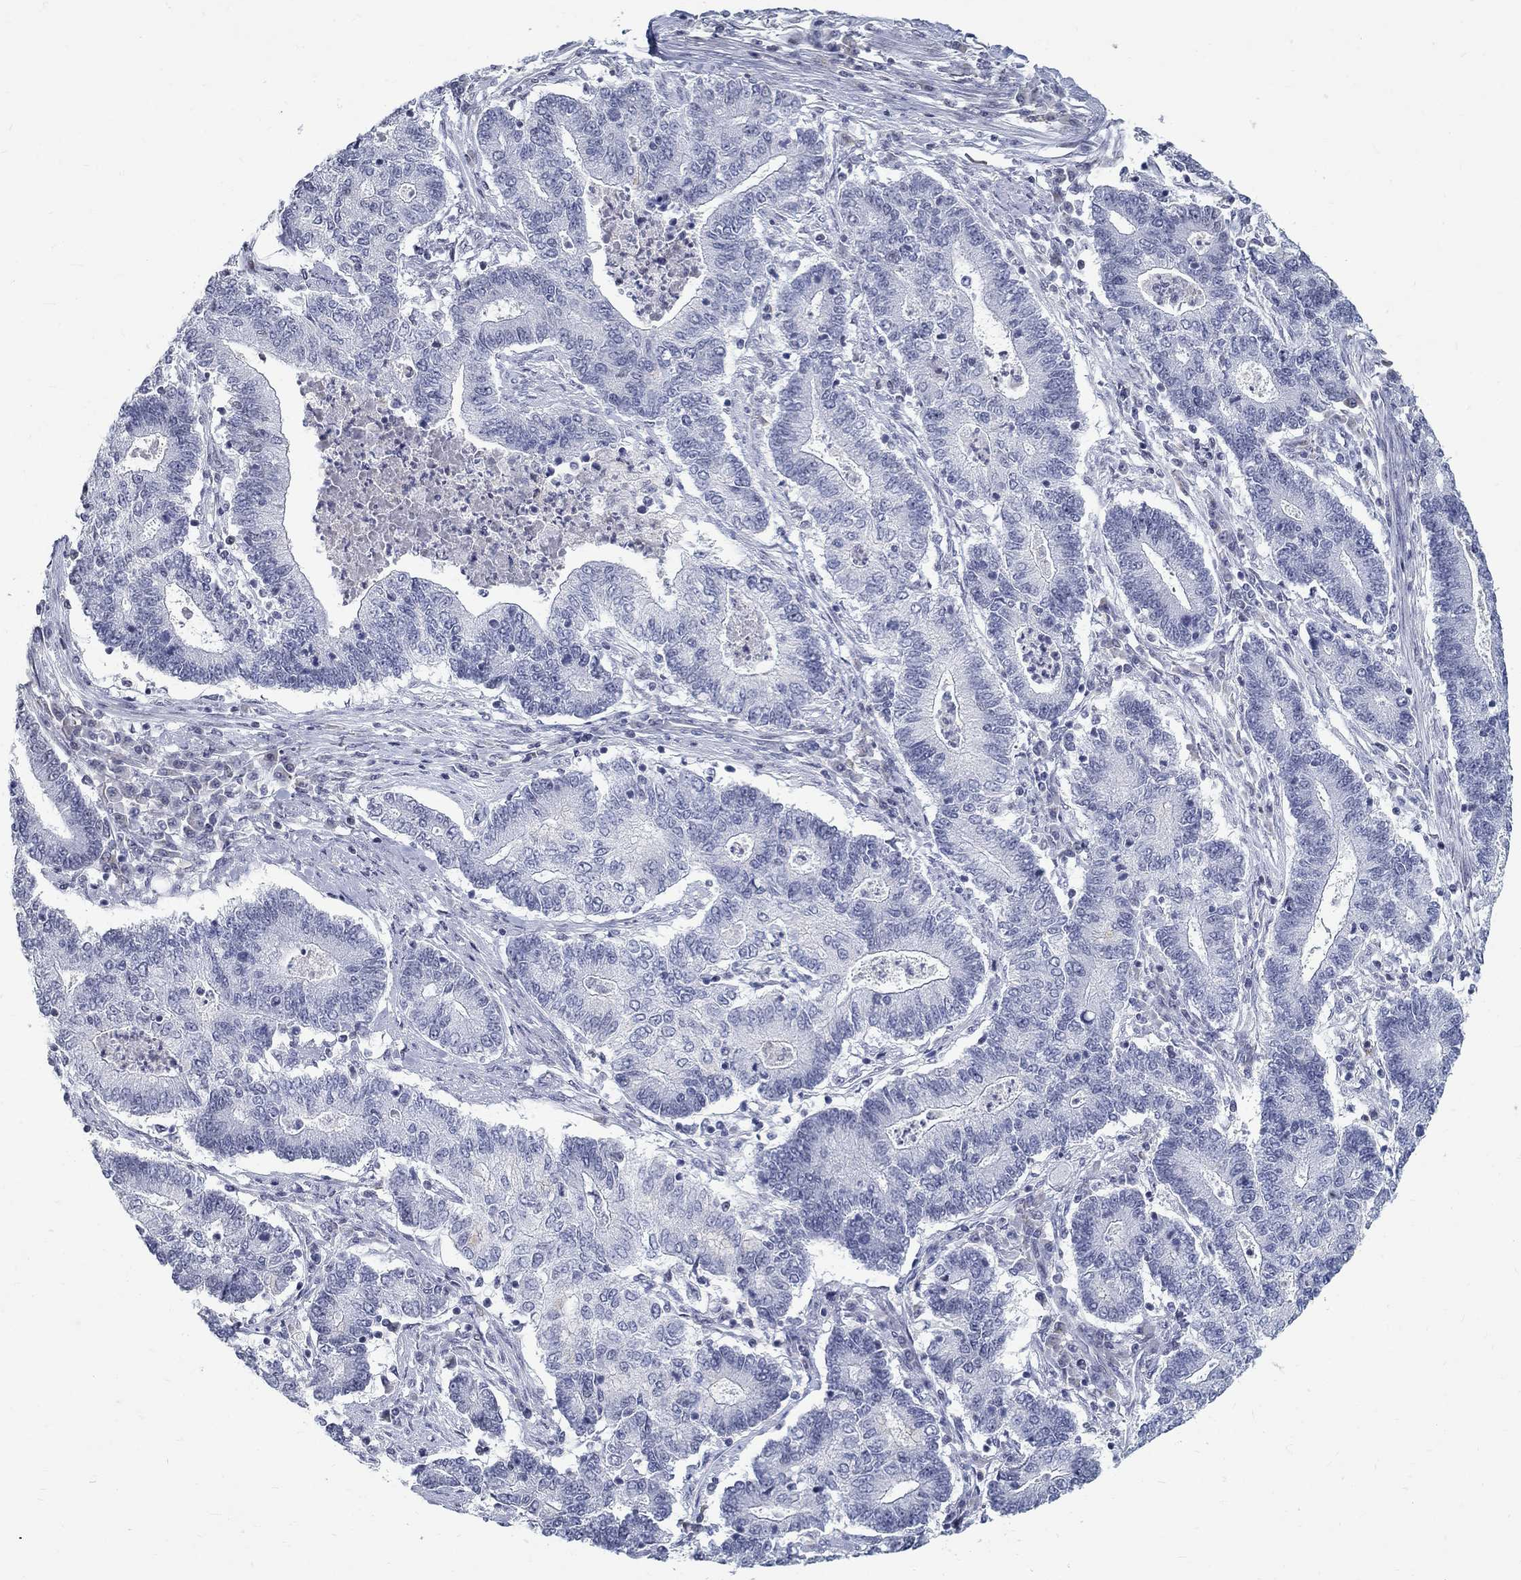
{"staining": {"intensity": "negative", "quantity": "none", "location": "none"}, "tissue": "endometrial cancer", "cell_type": "Tumor cells", "image_type": "cancer", "snomed": [{"axis": "morphology", "description": "Adenocarcinoma, NOS"}, {"axis": "topography", "description": "Uterus"}, {"axis": "topography", "description": "Endometrium"}], "caption": "Tumor cells are negative for protein expression in human endometrial cancer (adenocarcinoma).", "gene": "BHLHE22", "patient": {"sex": "female", "age": 54}}